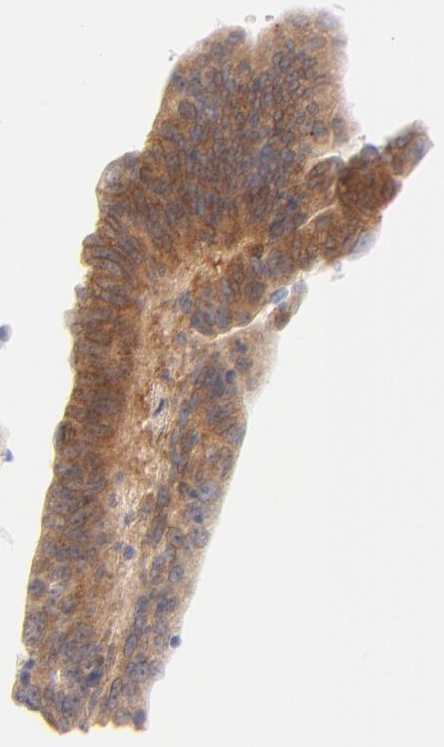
{"staining": {"intensity": "moderate", "quantity": ">75%", "location": "cytoplasmic/membranous"}, "tissue": "stomach cancer", "cell_type": "Tumor cells", "image_type": "cancer", "snomed": [{"axis": "morphology", "description": "Adenocarcinoma, NOS"}, {"axis": "topography", "description": "Stomach, upper"}], "caption": "Stomach adenocarcinoma stained for a protein shows moderate cytoplasmic/membranous positivity in tumor cells.", "gene": "RPS6KA1", "patient": {"sex": "female", "age": 50}}